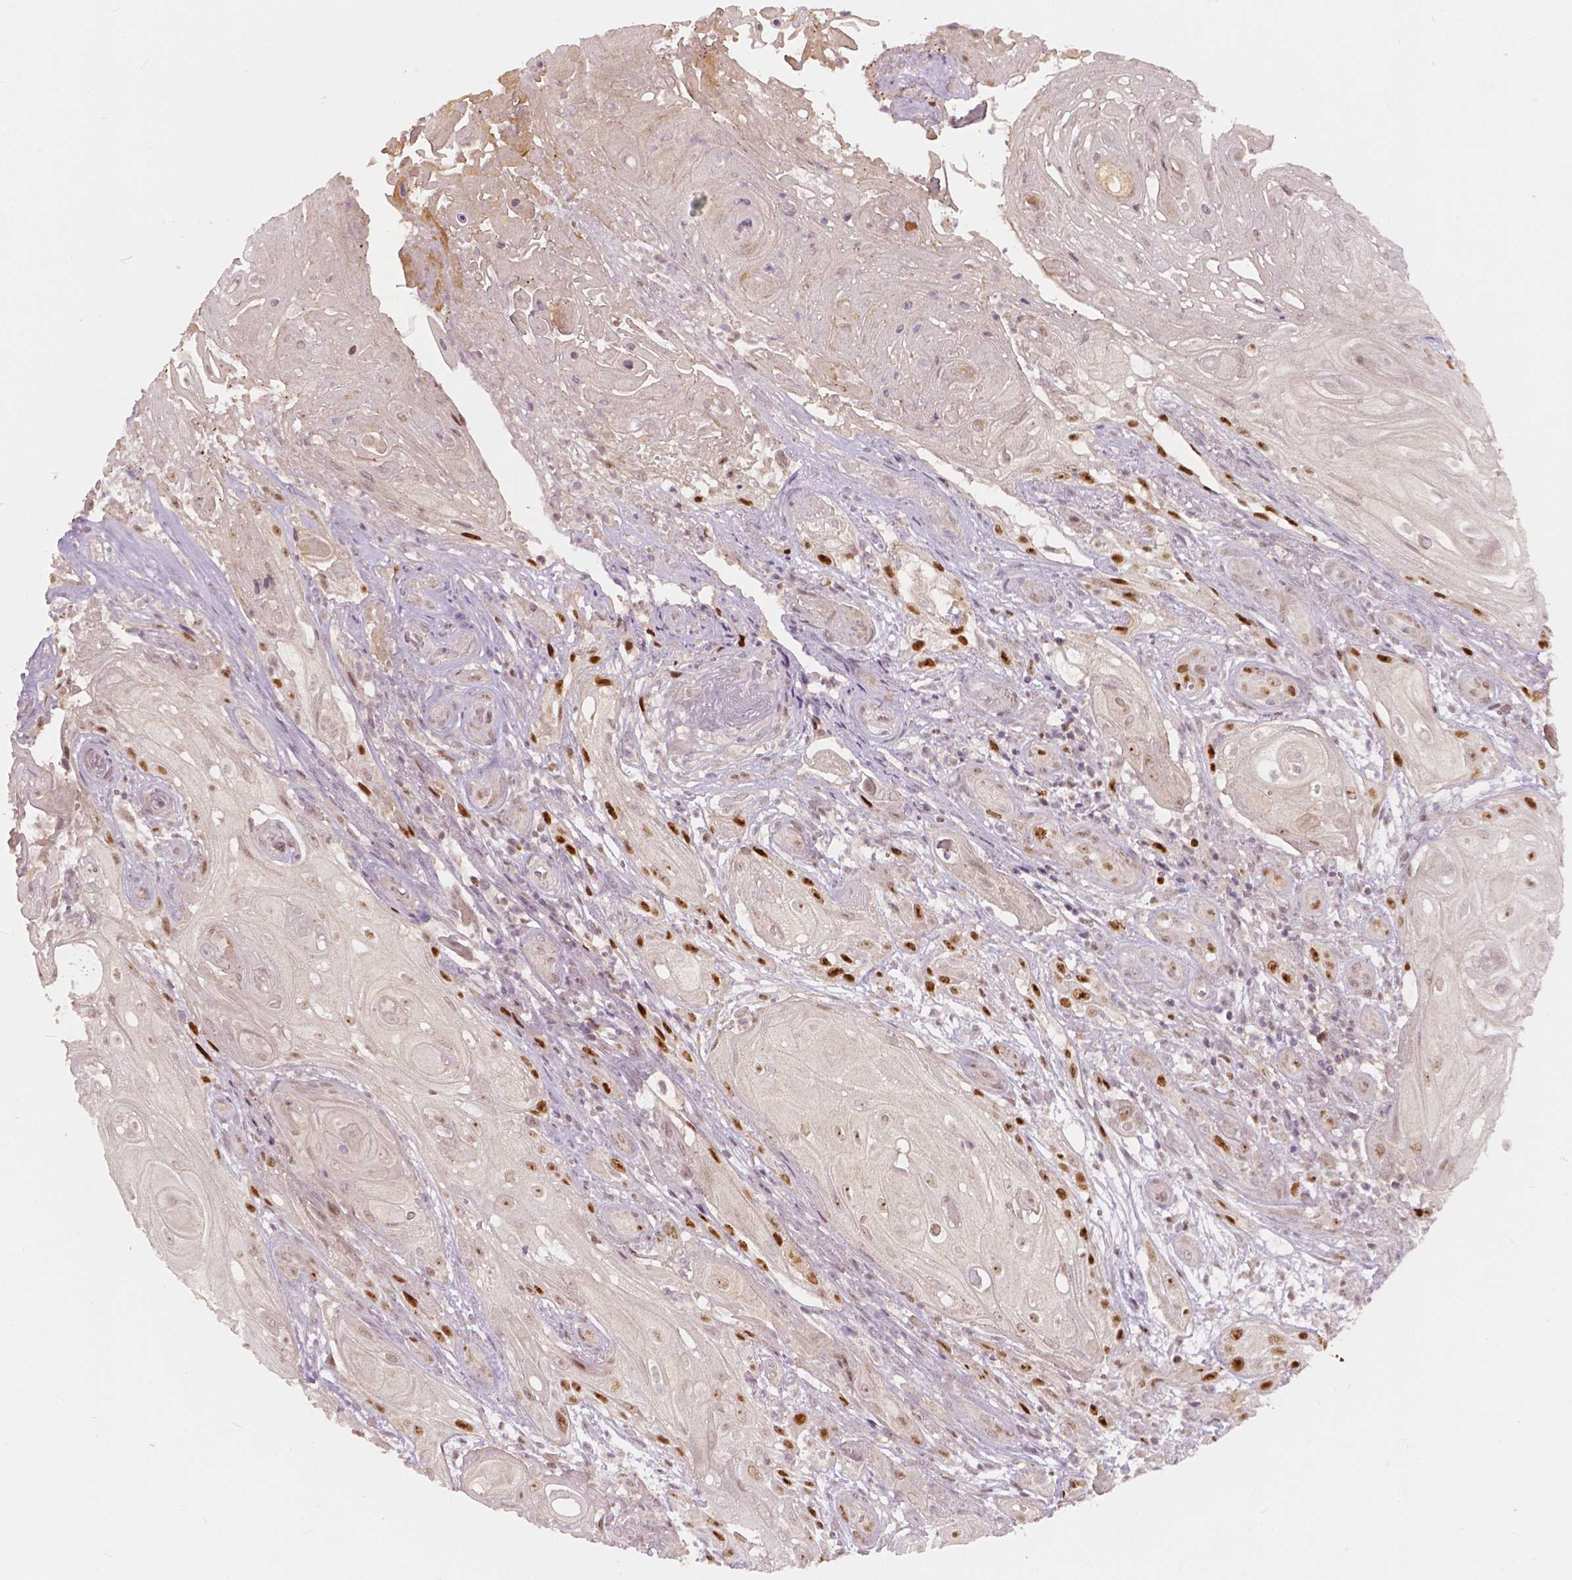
{"staining": {"intensity": "strong", "quantity": "25%-75%", "location": "nuclear"}, "tissue": "skin cancer", "cell_type": "Tumor cells", "image_type": "cancer", "snomed": [{"axis": "morphology", "description": "Squamous cell carcinoma, NOS"}, {"axis": "topography", "description": "Skin"}], "caption": "A high-resolution histopathology image shows immunohistochemistry staining of skin cancer (squamous cell carcinoma), which demonstrates strong nuclear expression in approximately 25%-75% of tumor cells. The staining was performed using DAB to visualize the protein expression in brown, while the nuclei were stained in blue with hematoxylin (Magnification: 20x).", "gene": "NSD2", "patient": {"sex": "male", "age": 62}}